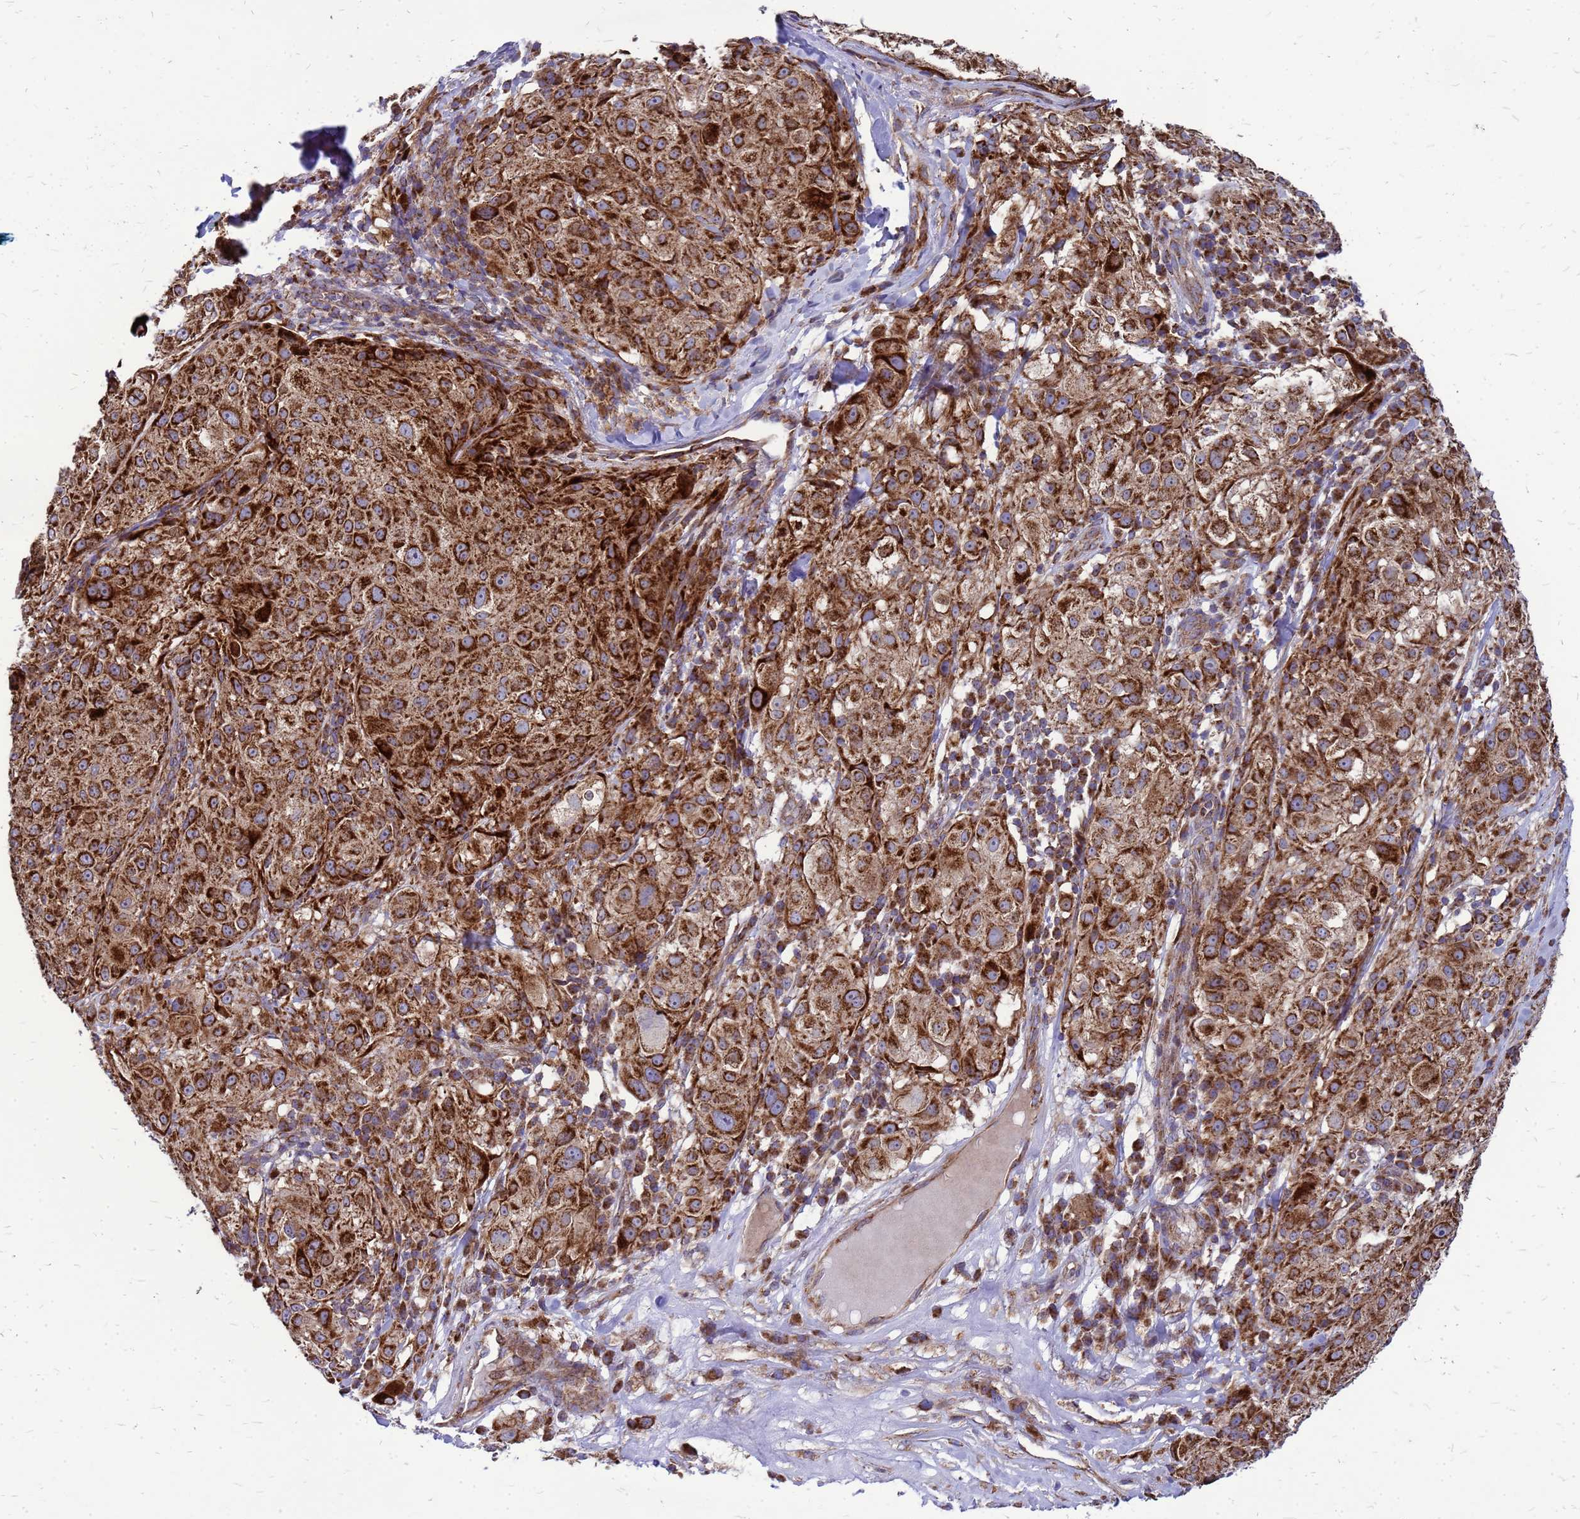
{"staining": {"intensity": "strong", "quantity": ">75%", "location": "cytoplasmic/membranous"}, "tissue": "melanoma", "cell_type": "Tumor cells", "image_type": "cancer", "snomed": [{"axis": "morphology", "description": "Necrosis, NOS"}, {"axis": "morphology", "description": "Malignant melanoma, NOS"}, {"axis": "topography", "description": "Skin"}], "caption": "A high-resolution image shows immunohistochemistry staining of melanoma, which displays strong cytoplasmic/membranous staining in approximately >75% of tumor cells.", "gene": "FSTL4", "patient": {"sex": "female", "age": 87}}